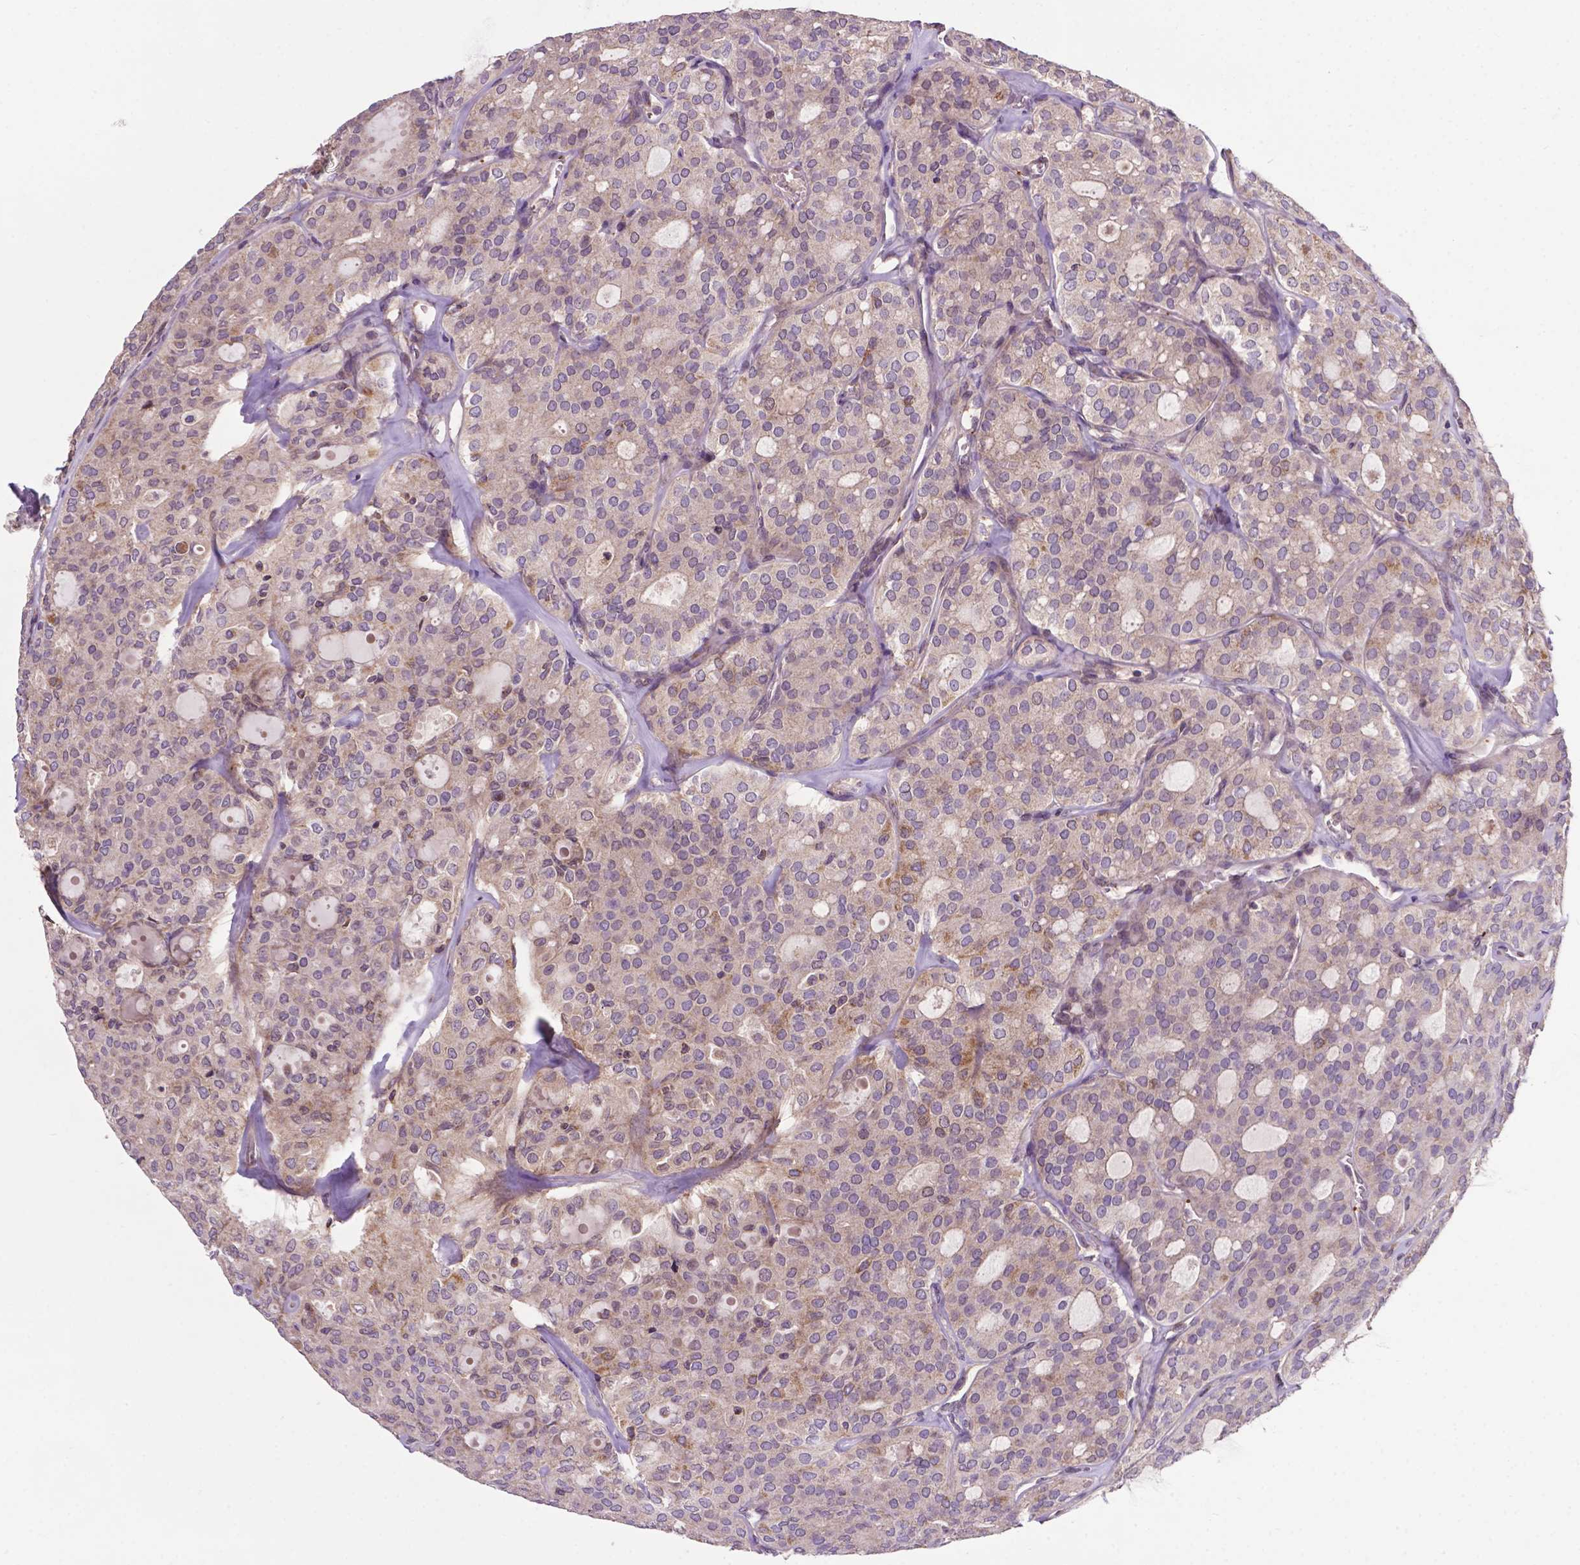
{"staining": {"intensity": "weak", "quantity": ">75%", "location": "cytoplasmic/membranous"}, "tissue": "thyroid cancer", "cell_type": "Tumor cells", "image_type": "cancer", "snomed": [{"axis": "morphology", "description": "Follicular adenoma carcinoma, NOS"}, {"axis": "topography", "description": "Thyroid gland"}], "caption": "Immunohistochemical staining of follicular adenoma carcinoma (thyroid) reveals low levels of weak cytoplasmic/membranous protein staining in about >75% of tumor cells.", "gene": "SPNS2", "patient": {"sex": "male", "age": 75}}